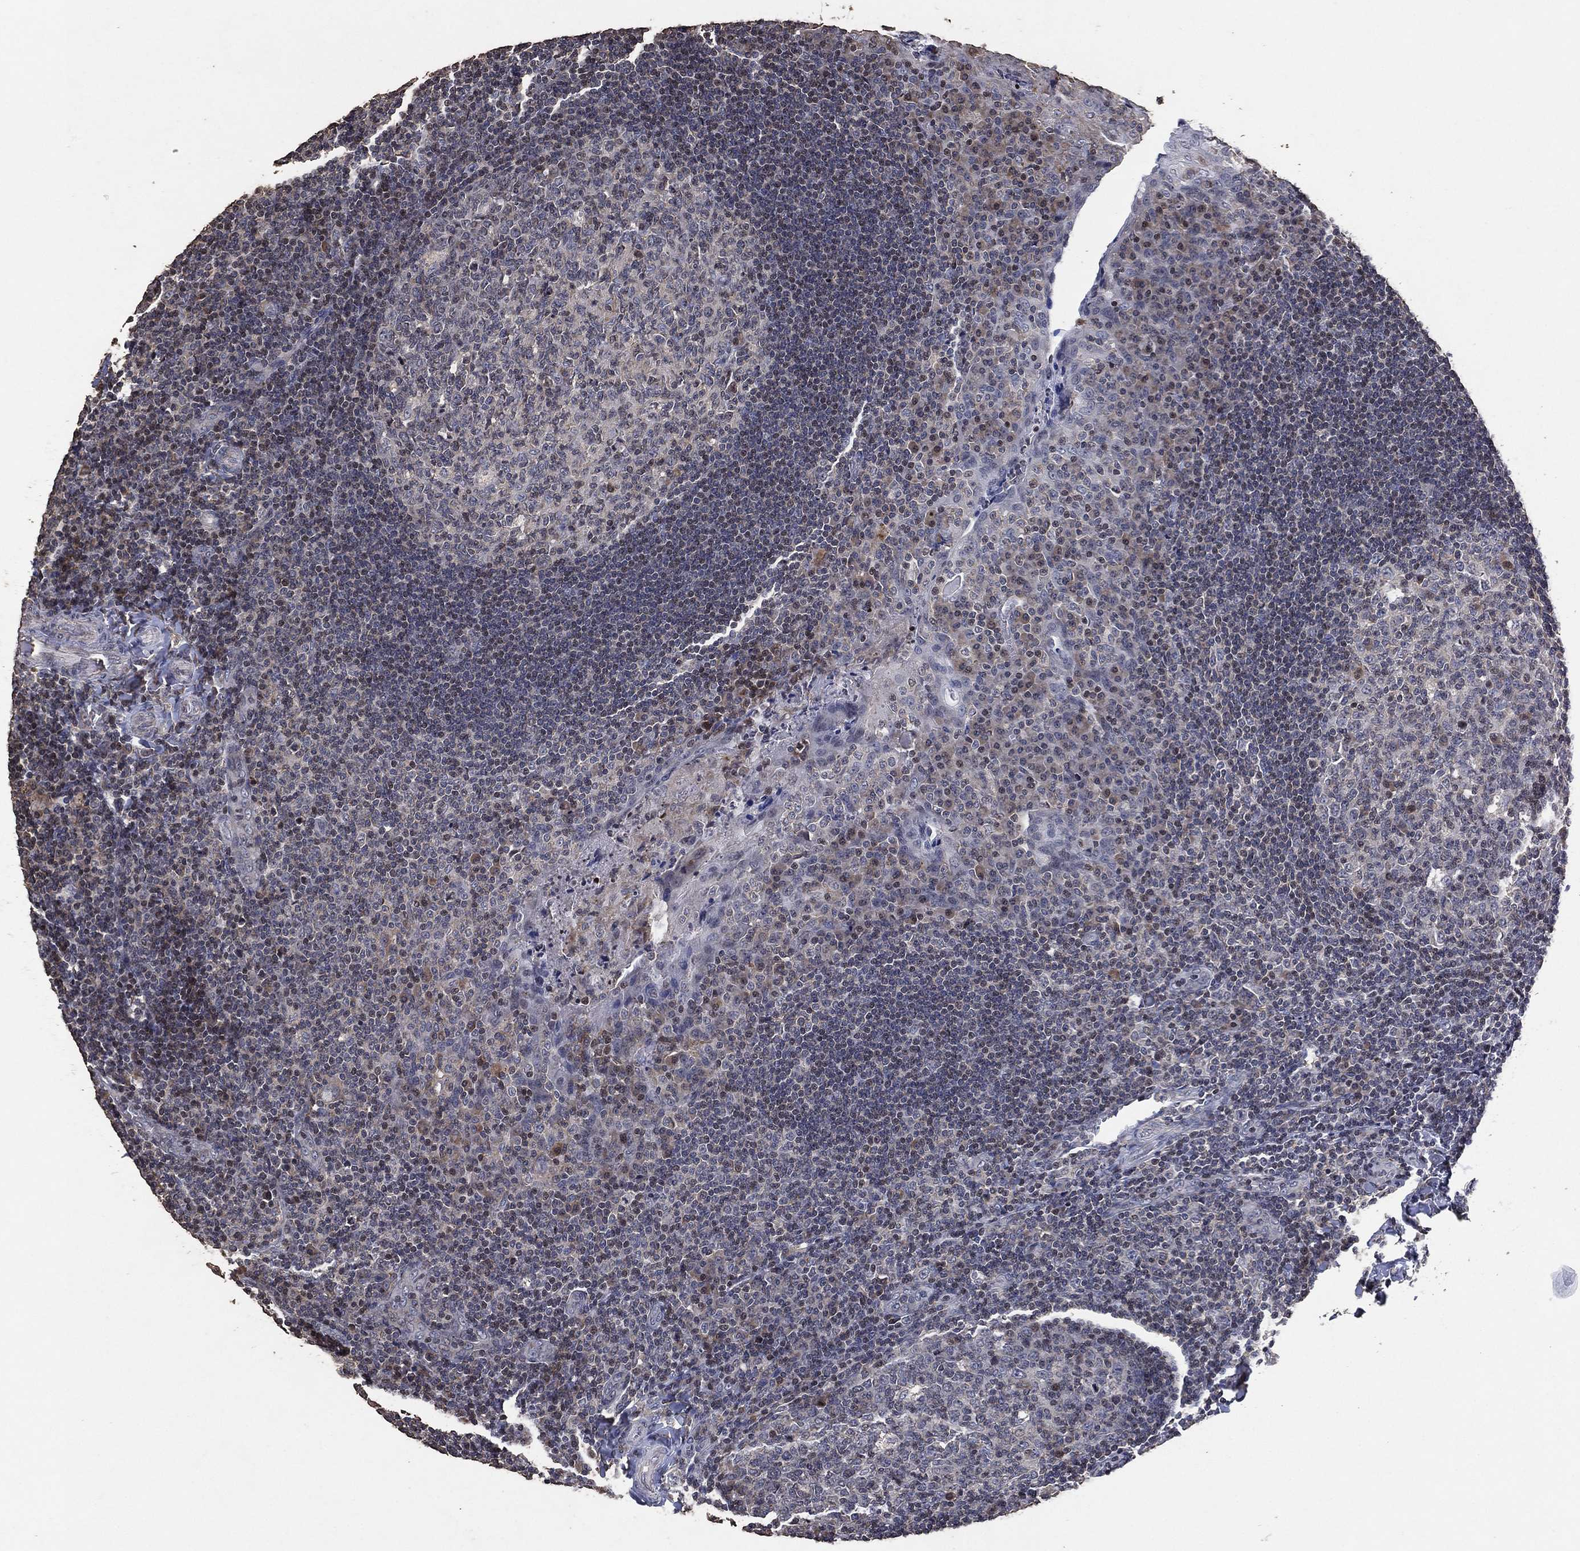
{"staining": {"intensity": "weak", "quantity": "<25%", "location": "cytoplasmic/membranous"}, "tissue": "tonsil", "cell_type": "Germinal center cells", "image_type": "normal", "snomed": [{"axis": "morphology", "description": "Normal tissue, NOS"}, {"axis": "topography", "description": "Tonsil"}], "caption": "IHC micrograph of benign tonsil stained for a protein (brown), which reveals no expression in germinal center cells. (Stains: DAB immunohistochemistry (IHC) with hematoxylin counter stain, Microscopy: brightfield microscopy at high magnification).", "gene": "ADPRHL1", "patient": {"sex": "male", "age": 17}}